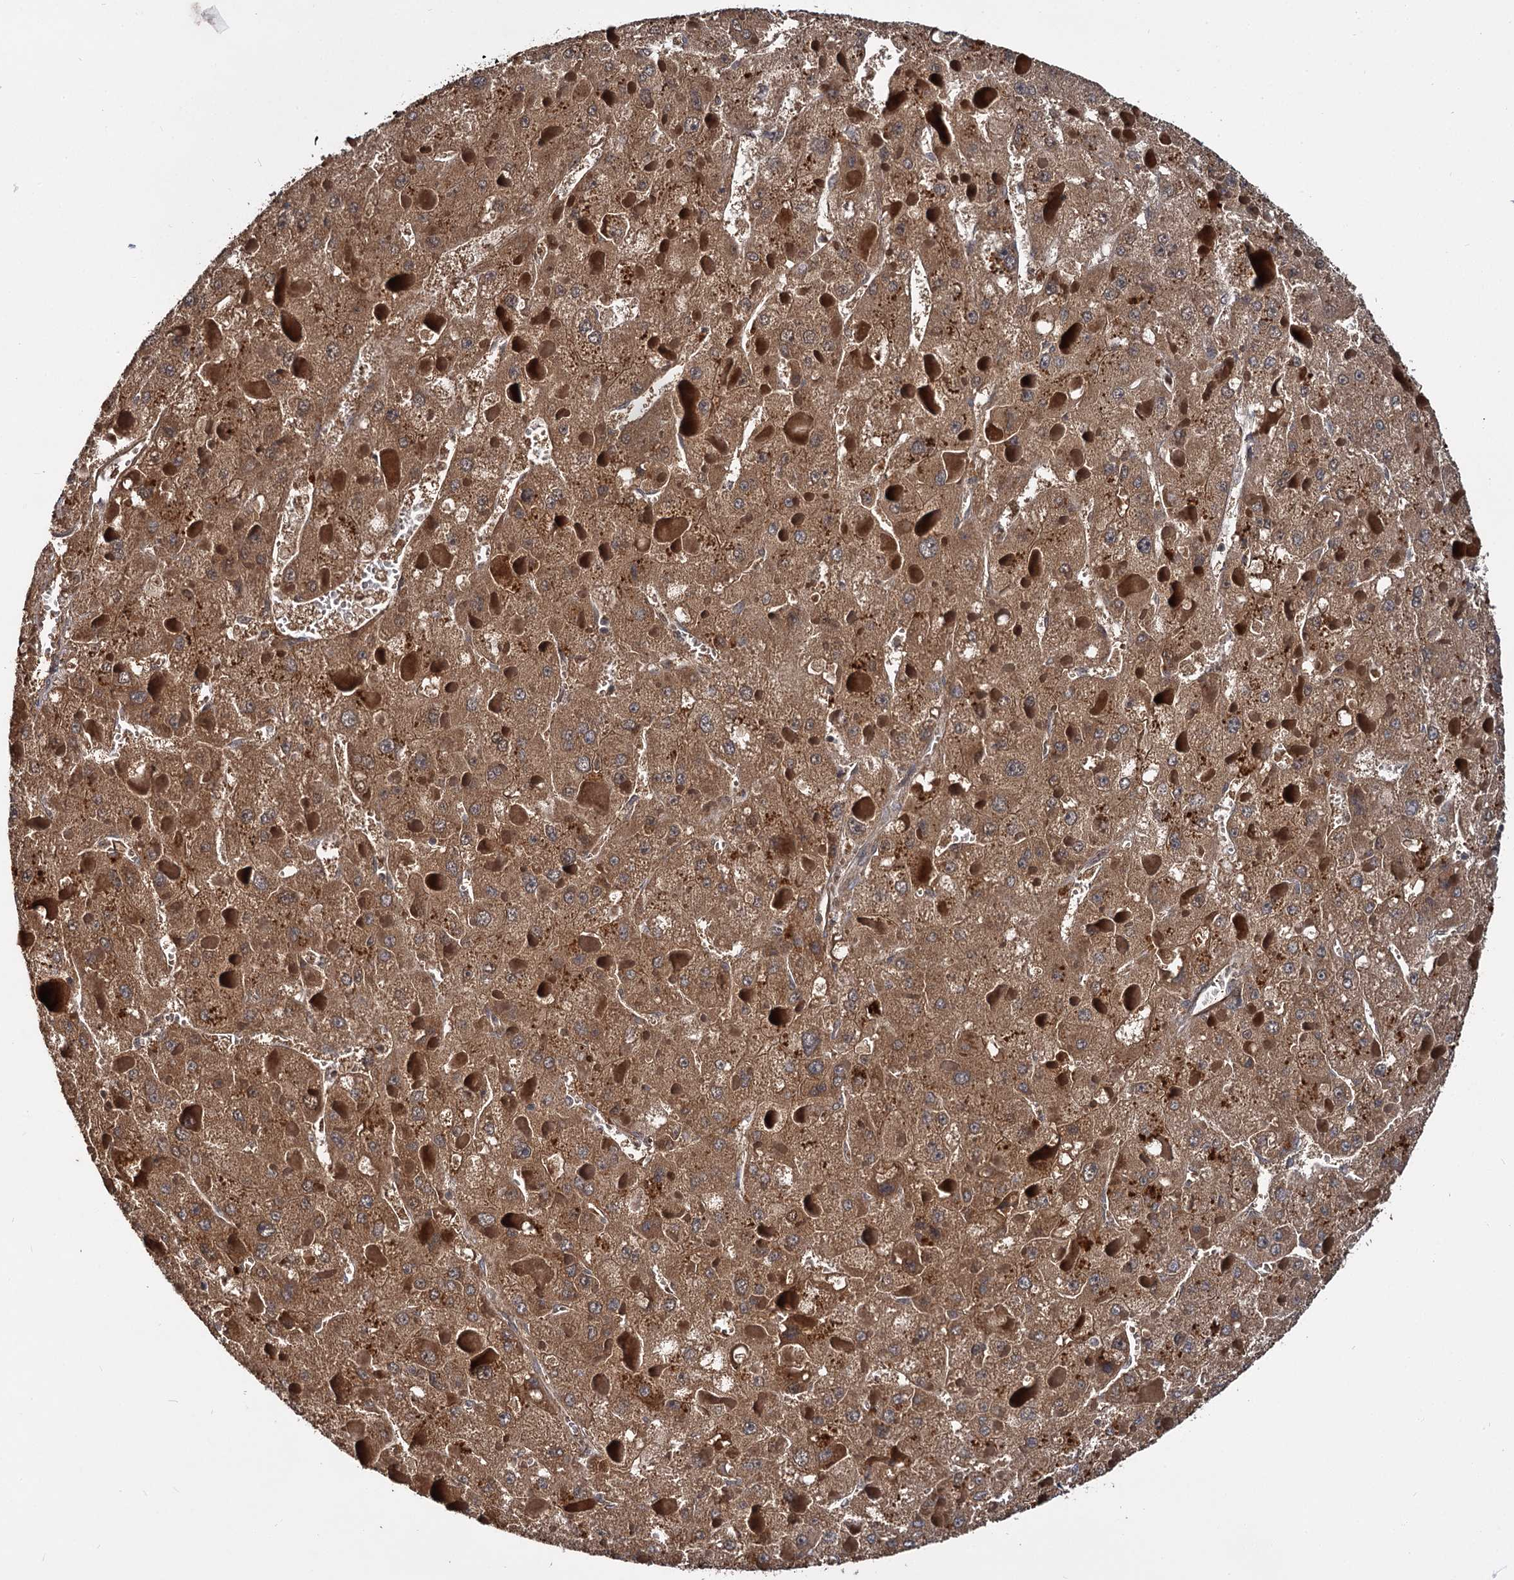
{"staining": {"intensity": "moderate", "quantity": ">75%", "location": "cytoplasmic/membranous"}, "tissue": "liver cancer", "cell_type": "Tumor cells", "image_type": "cancer", "snomed": [{"axis": "morphology", "description": "Carcinoma, Hepatocellular, NOS"}, {"axis": "topography", "description": "Liver"}], "caption": "A brown stain labels moderate cytoplasmic/membranous staining of a protein in human liver cancer (hepatocellular carcinoma) tumor cells.", "gene": "MBD6", "patient": {"sex": "female", "age": 73}}